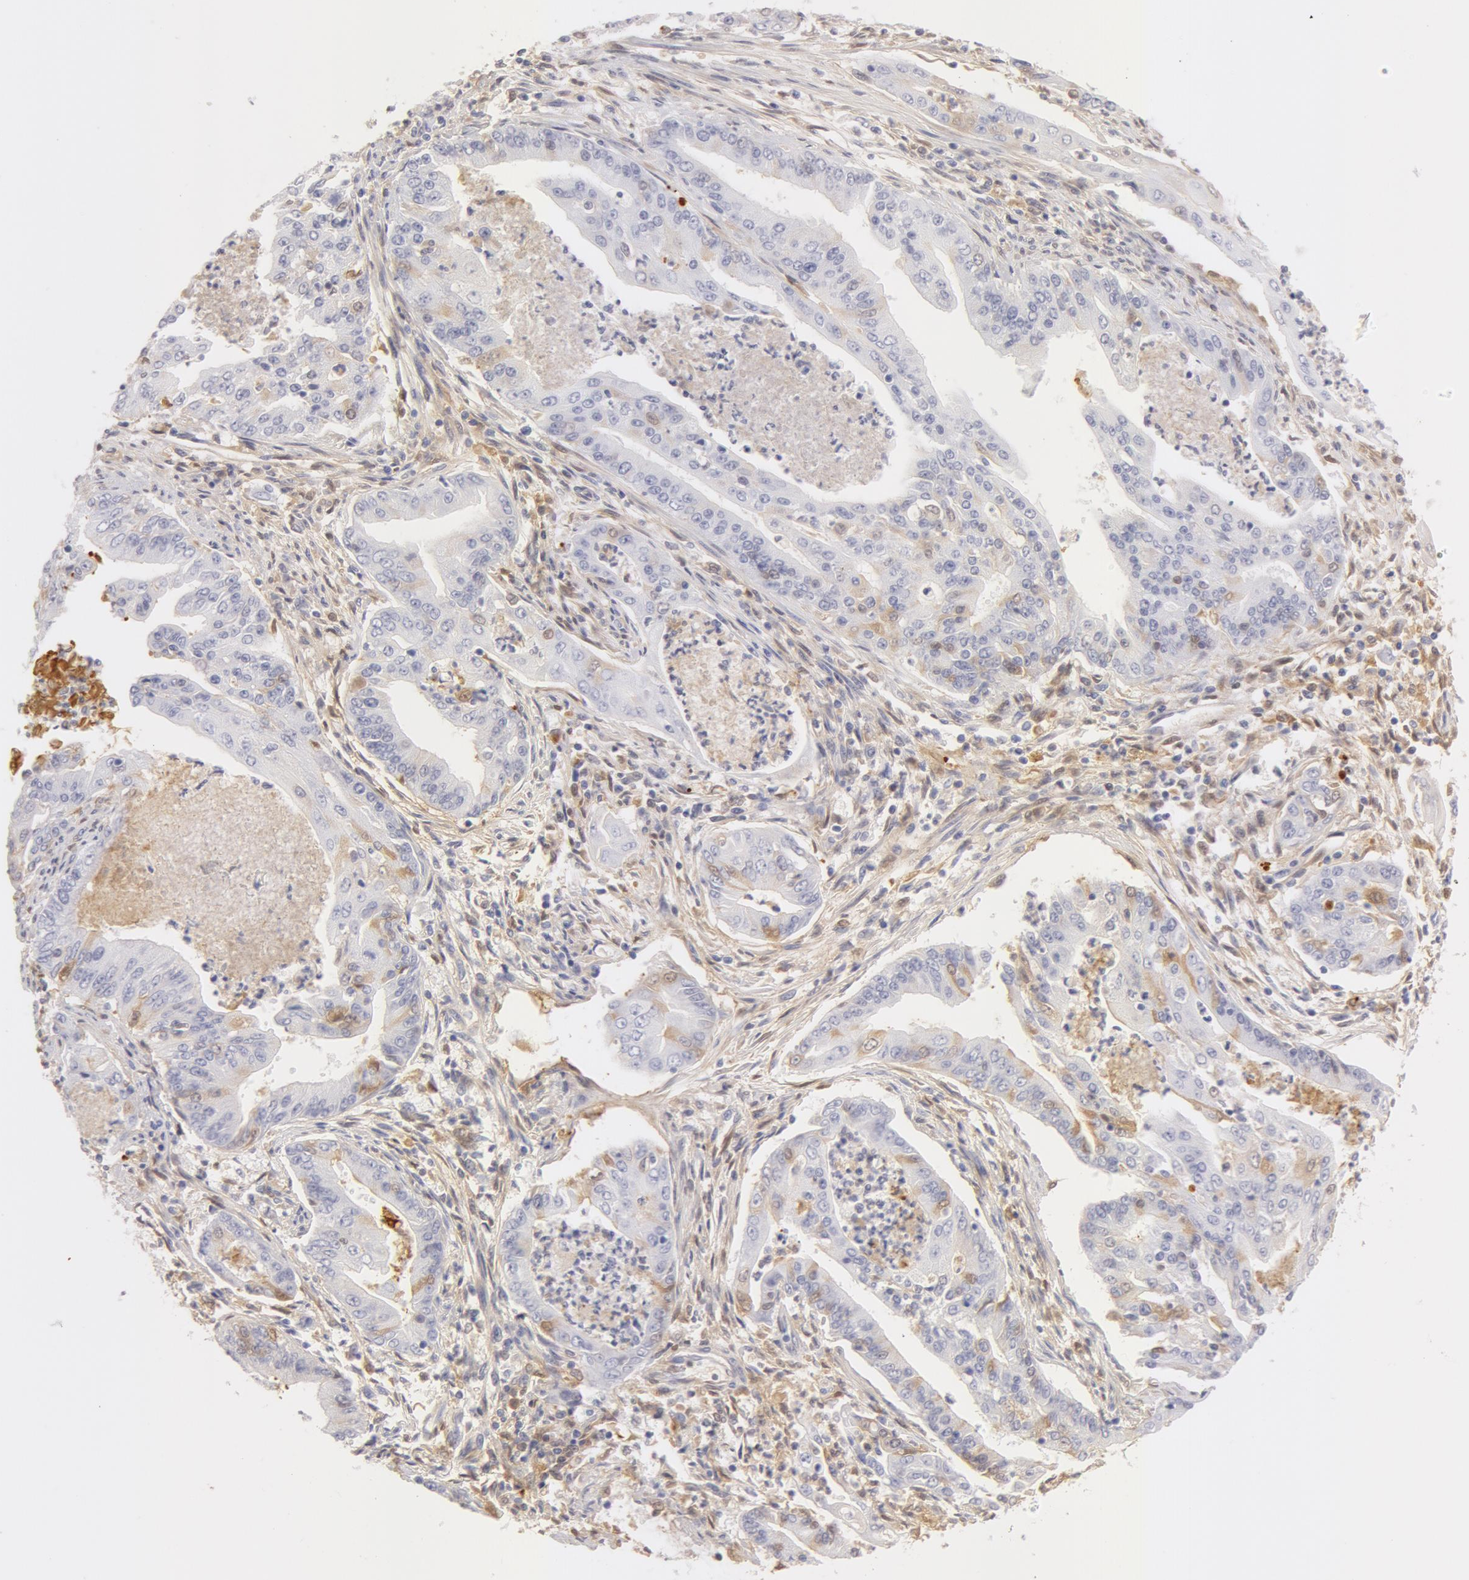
{"staining": {"intensity": "negative", "quantity": "none", "location": "none"}, "tissue": "endometrial cancer", "cell_type": "Tumor cells", "image_type": "cancer", "snomed": [{"axis": "morphology", "description": "Adenocarcinoma, NOS"}, {"axis": "topography", "description": "Endometrium"}], "caption": "A high-resolution photomicrograph shows IHC staining of endometrial adenocarcinoma, which exhibits no significant expression in tumor cells.", "gene": "AHSG", "patient": {"sex": "female", "age": 63}}